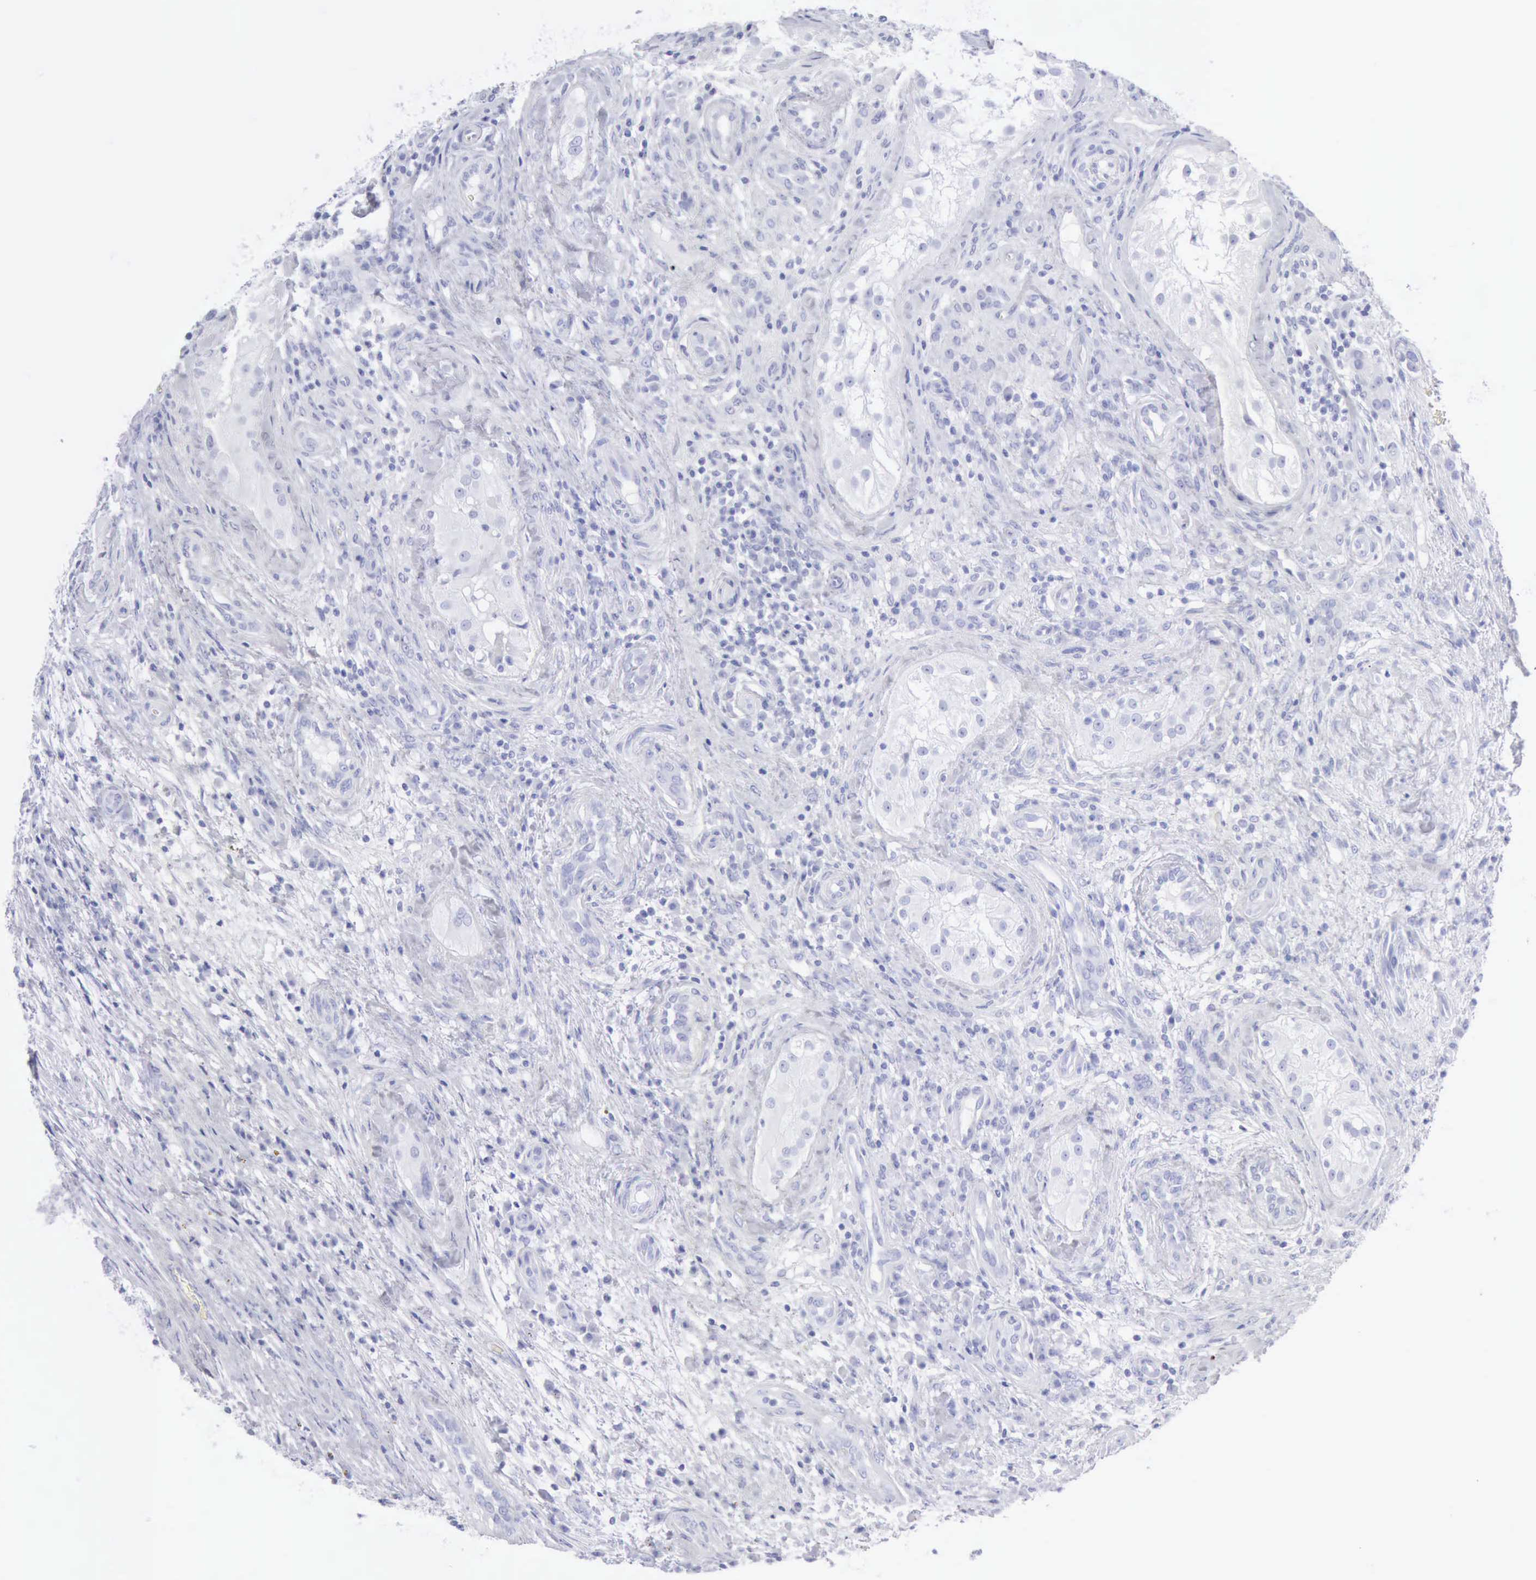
{"staining": {"intensity": "moderate", "quantity": "<25%", "location": "cytoplasmic/membranous"}, "tissue": "testis cancer", "cell_type": "Tumor cells", "image_type": "cancer", "snomed": [{"axis": "morphology", "description": "Carcinoma, Embryonal, NOS"}, {"axis": "topography", "description": "Testis"}], "caption": "Brown immunohistochemical staining in testis cancer demonstrates moderate cytoplasmic/membranous expression in approximately <25% of tumor cells. The staining was performed using DAB to visualize the protein expression in brown, while the nuclei were stained in blue with hematoxylin (Magnification: 20x).", "gene": "KRT5", "patient": {"sex": "male", "age": 26}}